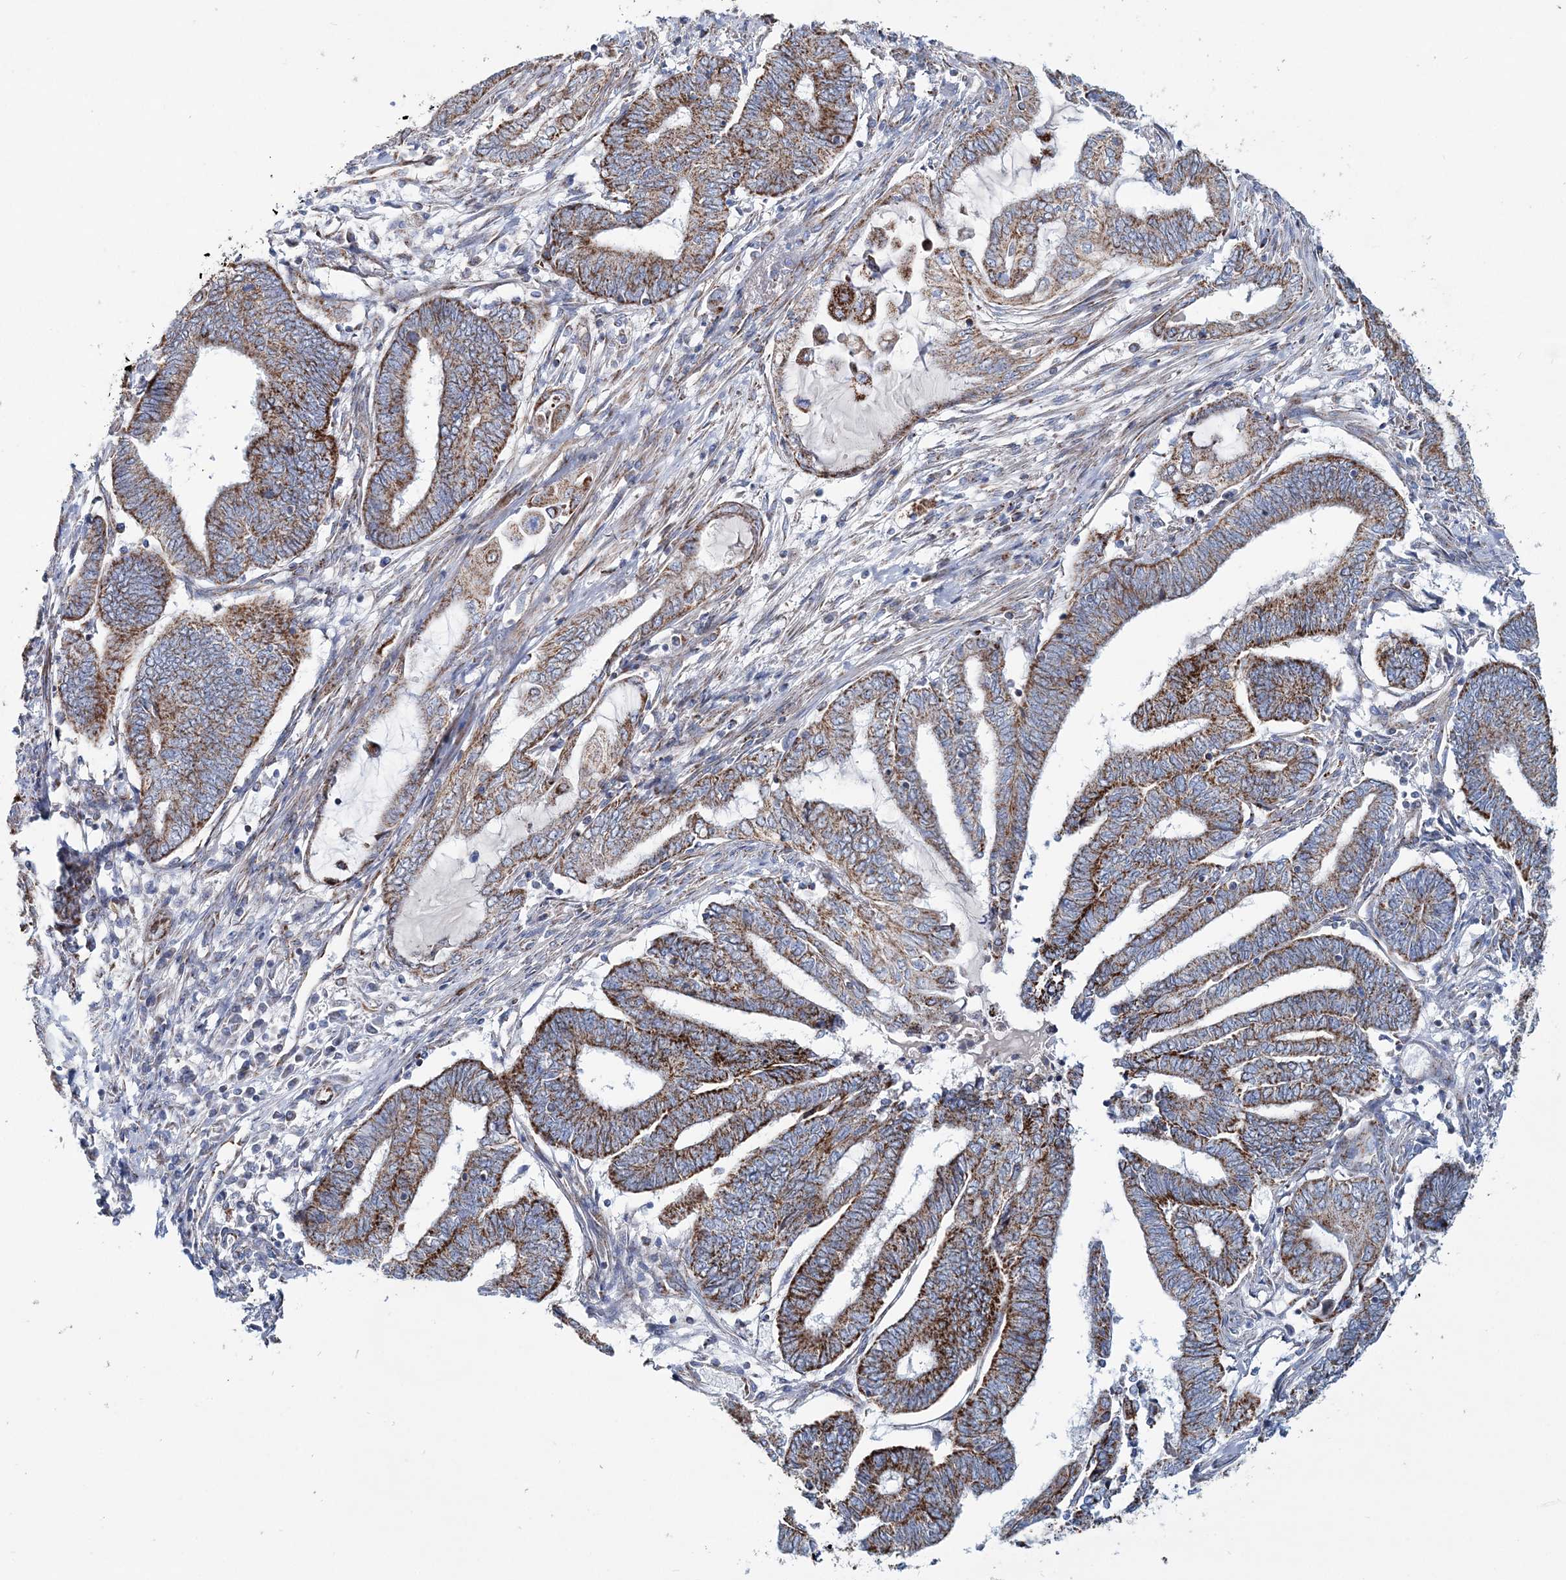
{"staining": {"intensity": "strong", "quantity": ">75%", "location": "cytoplasmic/membranous"}, "tissue": "endometrial cancer", "cell_type": "Tumor cells", "image_type": "cancer", "snomed": [{"axis": "morphology", "description": "Adenocarcinoma, NOS"}, {"axis": "topography", "description": "Uterus"}, {"axis": "topography", "description": "Endometrium"}], "caption": "Immunohistochemistry of adenocarcinoma (endometrial) shows high levels of strong cytoplasmic/membranous staining in about >75% of tumor cells.", "gene": "ARHGAP6", "patient": {"sex": "female", "age": 70}}